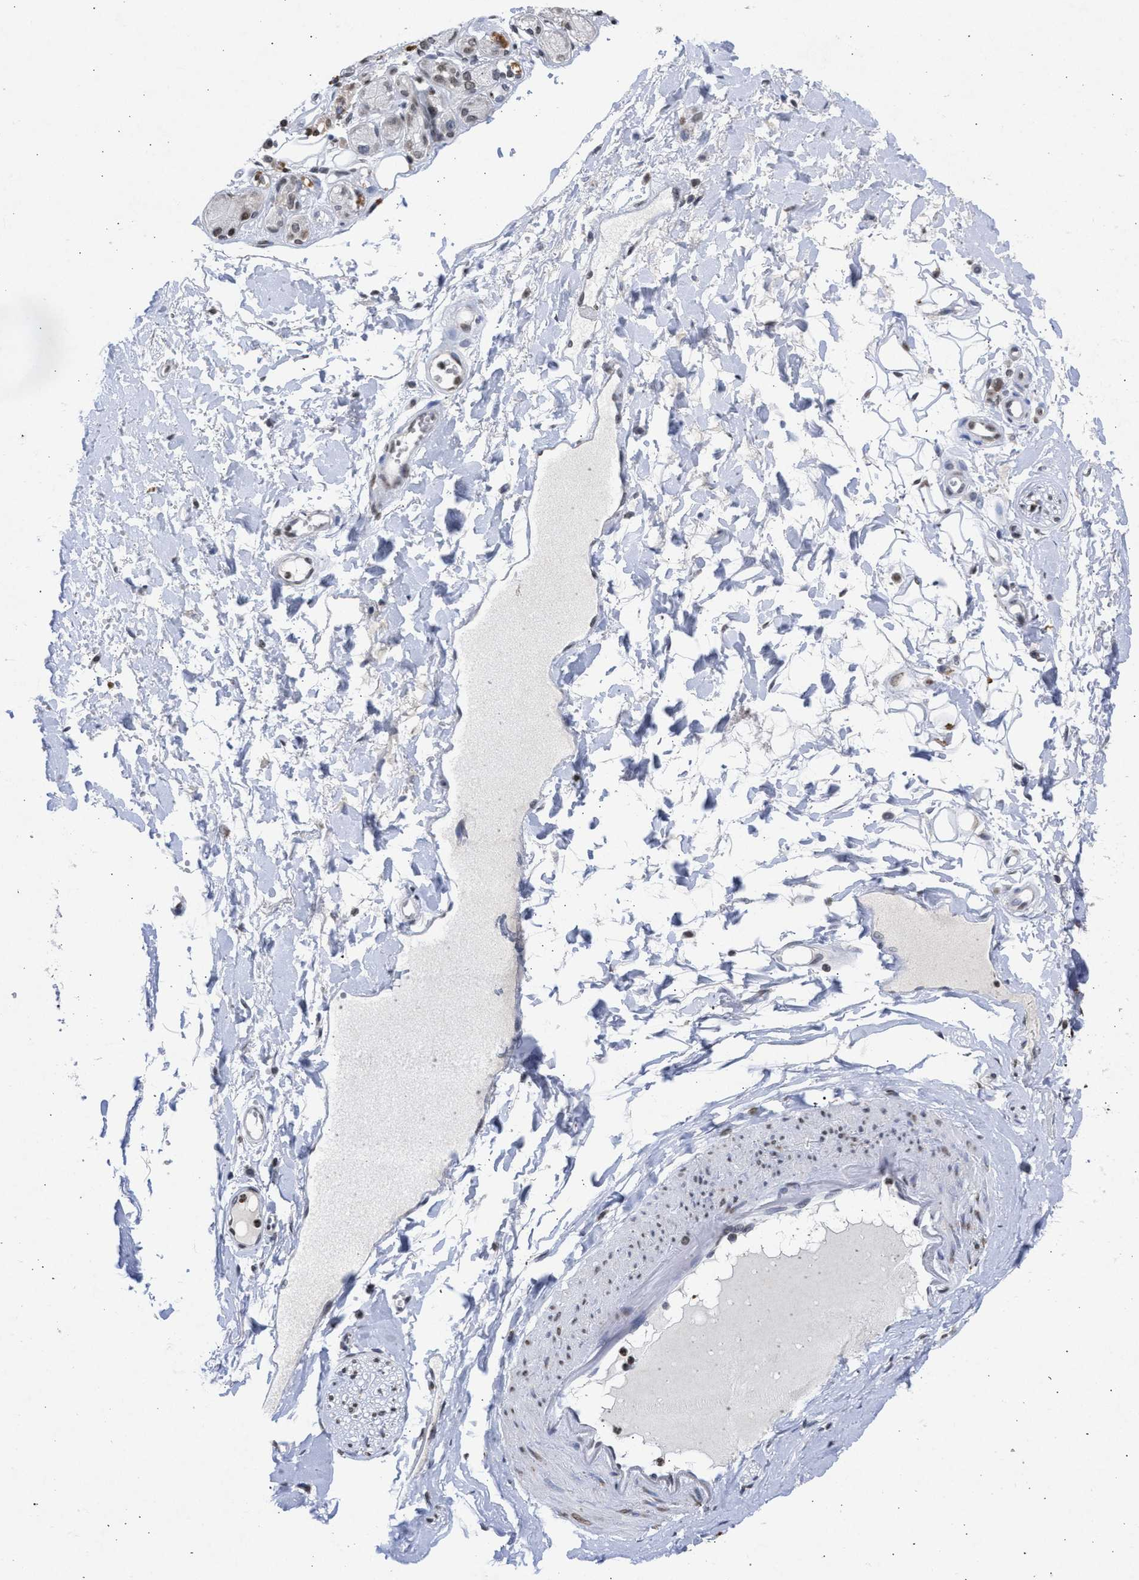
{"staining": {"intensity": "negative", "quantity": "none", "location": "none"}, "tissue": "adipose tissue", "cell_type": "Adipocytes", "image_type": "normal", "snomed": [{"axis": "morphology", "description": "Normal tissue, NOS"}, {"axis": "morphology", "description": "Inflammation, NOS"}, {"axis": "topography", "description": "Salivary gland"}, {"axis": "topography", "description": "Peripheral nerve tissue"}], "caption": "Immunohistochemistry (IHC) image of benign adipose tissue stained for a protein (brown), which exhibits no positivity in adipocytes. (DAB (3,3'-diaminobenzidine) immunohistochemistry with hematoxylin counter stain).", "gene": "NUP35", "patient": {"sex": "female", "age": 75}}